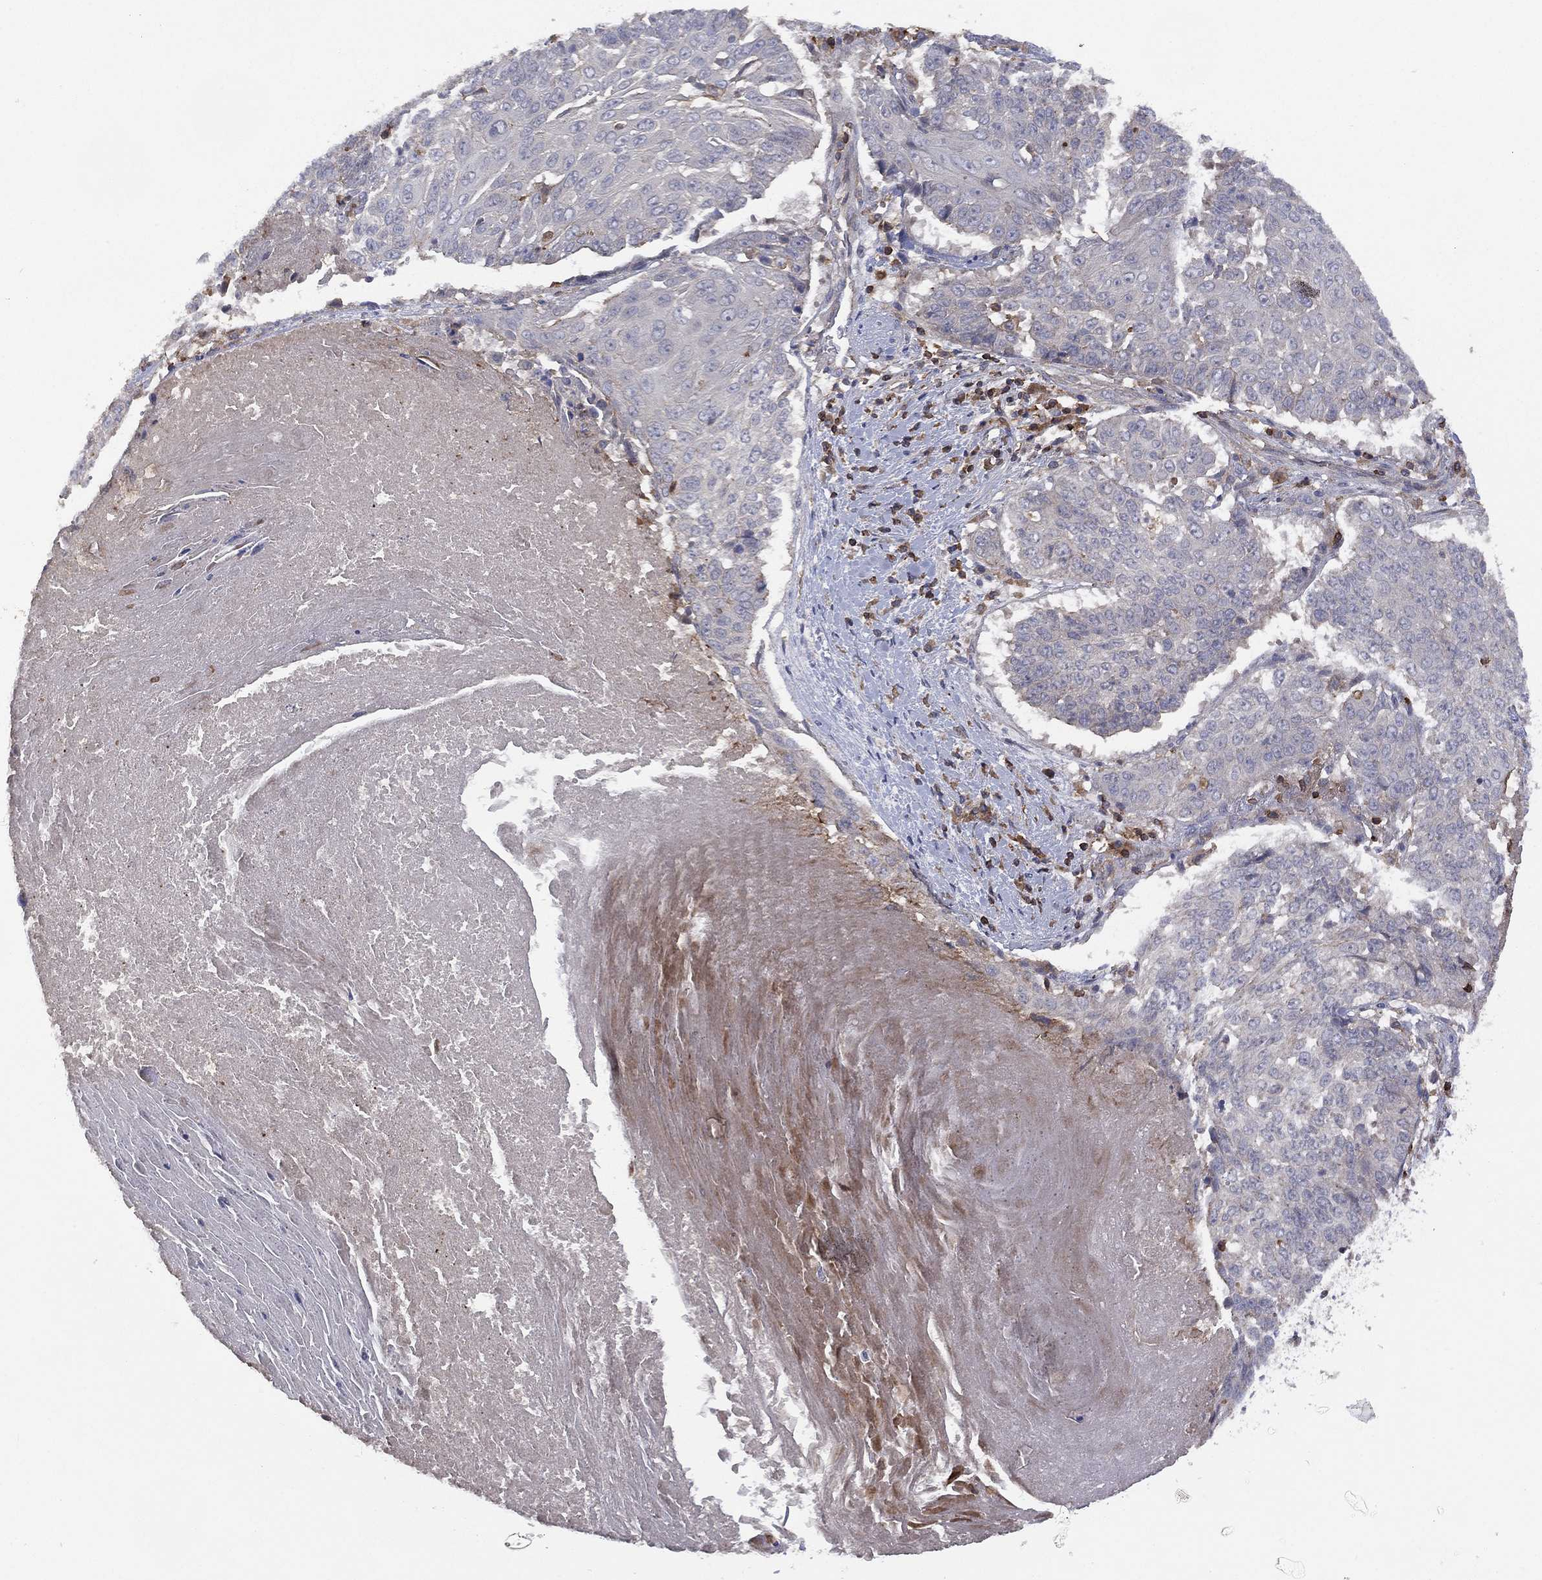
{"staining": {"intensity": "negative", "quantity": "none", "location": "none"}, "tissue": "lung cancer", "cell_type": "Tumor cells", "image_type": "cancer", "snomed": [{"axis": "morphology", "description": "Squamous cell carcinoma, NOS"}, {"axis": "topography", "description": "Lung"}], "caption": "The micrograph displays no significant staining in tumor cells of lung cancer (squamous cell carcinoma). The staining is performed using DAB (3,3'-diaminobenzidine) brown chromogen with nuclei counter-stained in using hematoxylin.", "gene": "DOCK8", "patient": {"sex": "male", "age": 64}}